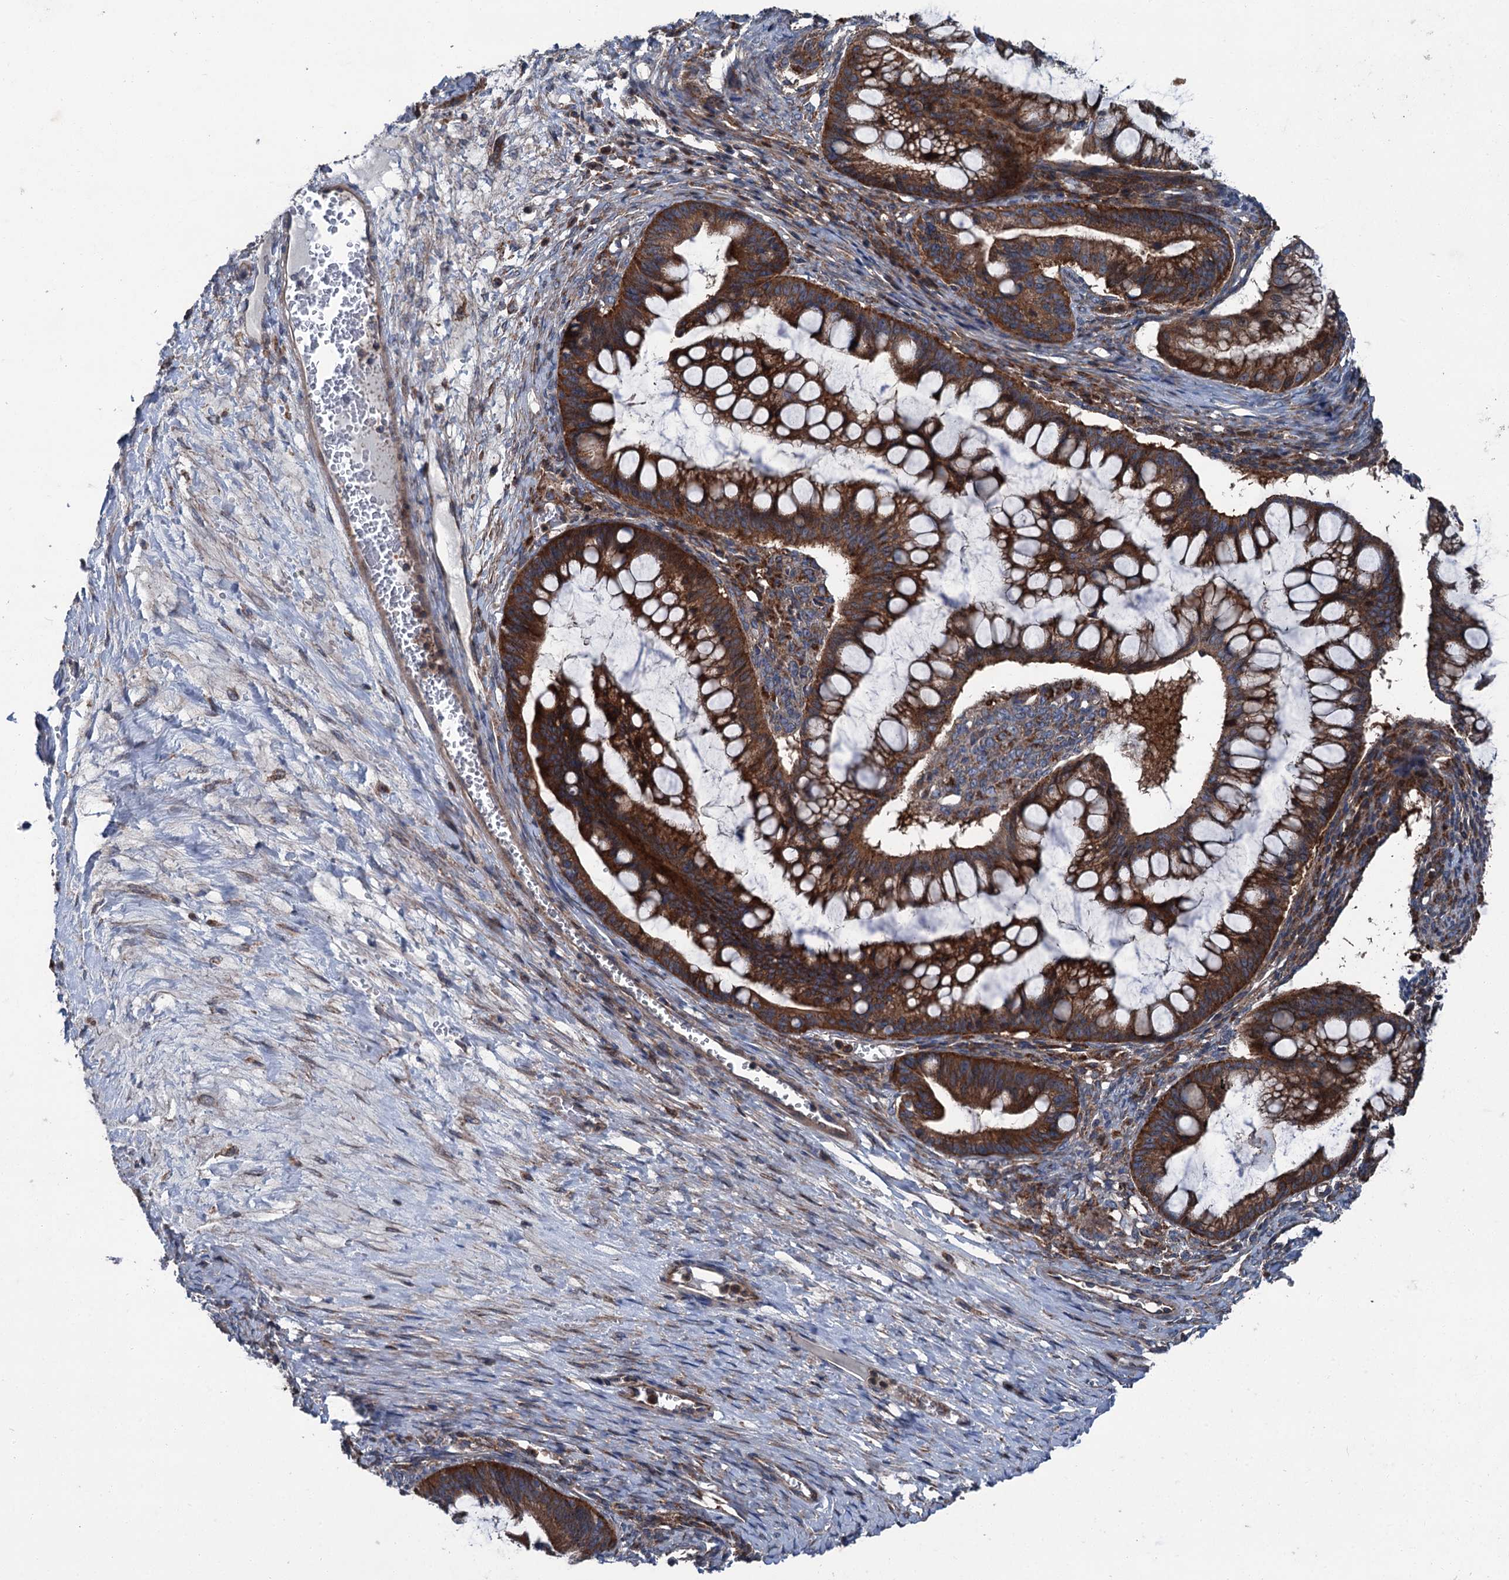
{"staining": {"intensity": "strong", "quantity": ">75%", "location": "cytoplasmic/membranous"}, "tissue": "ovarian cancer", "cell_type": "Tumor cells", "image_type": "cancer", "snomed": [{"axis": "morphology", "description": "Cystadenocarcinoma, mucinous, NOS"}, {"axis": "topography", "description": "Ovary"}], "caption": "Immunohistochemical staining of ovarian cancer (mucinous cystadenocarcinoma) displays high levels of strong cytoplasmic/membranous protein expression in about >75% of tumor cells.", "gene": "RUFY1", "patient": {"sex": "female", "age": 73}}